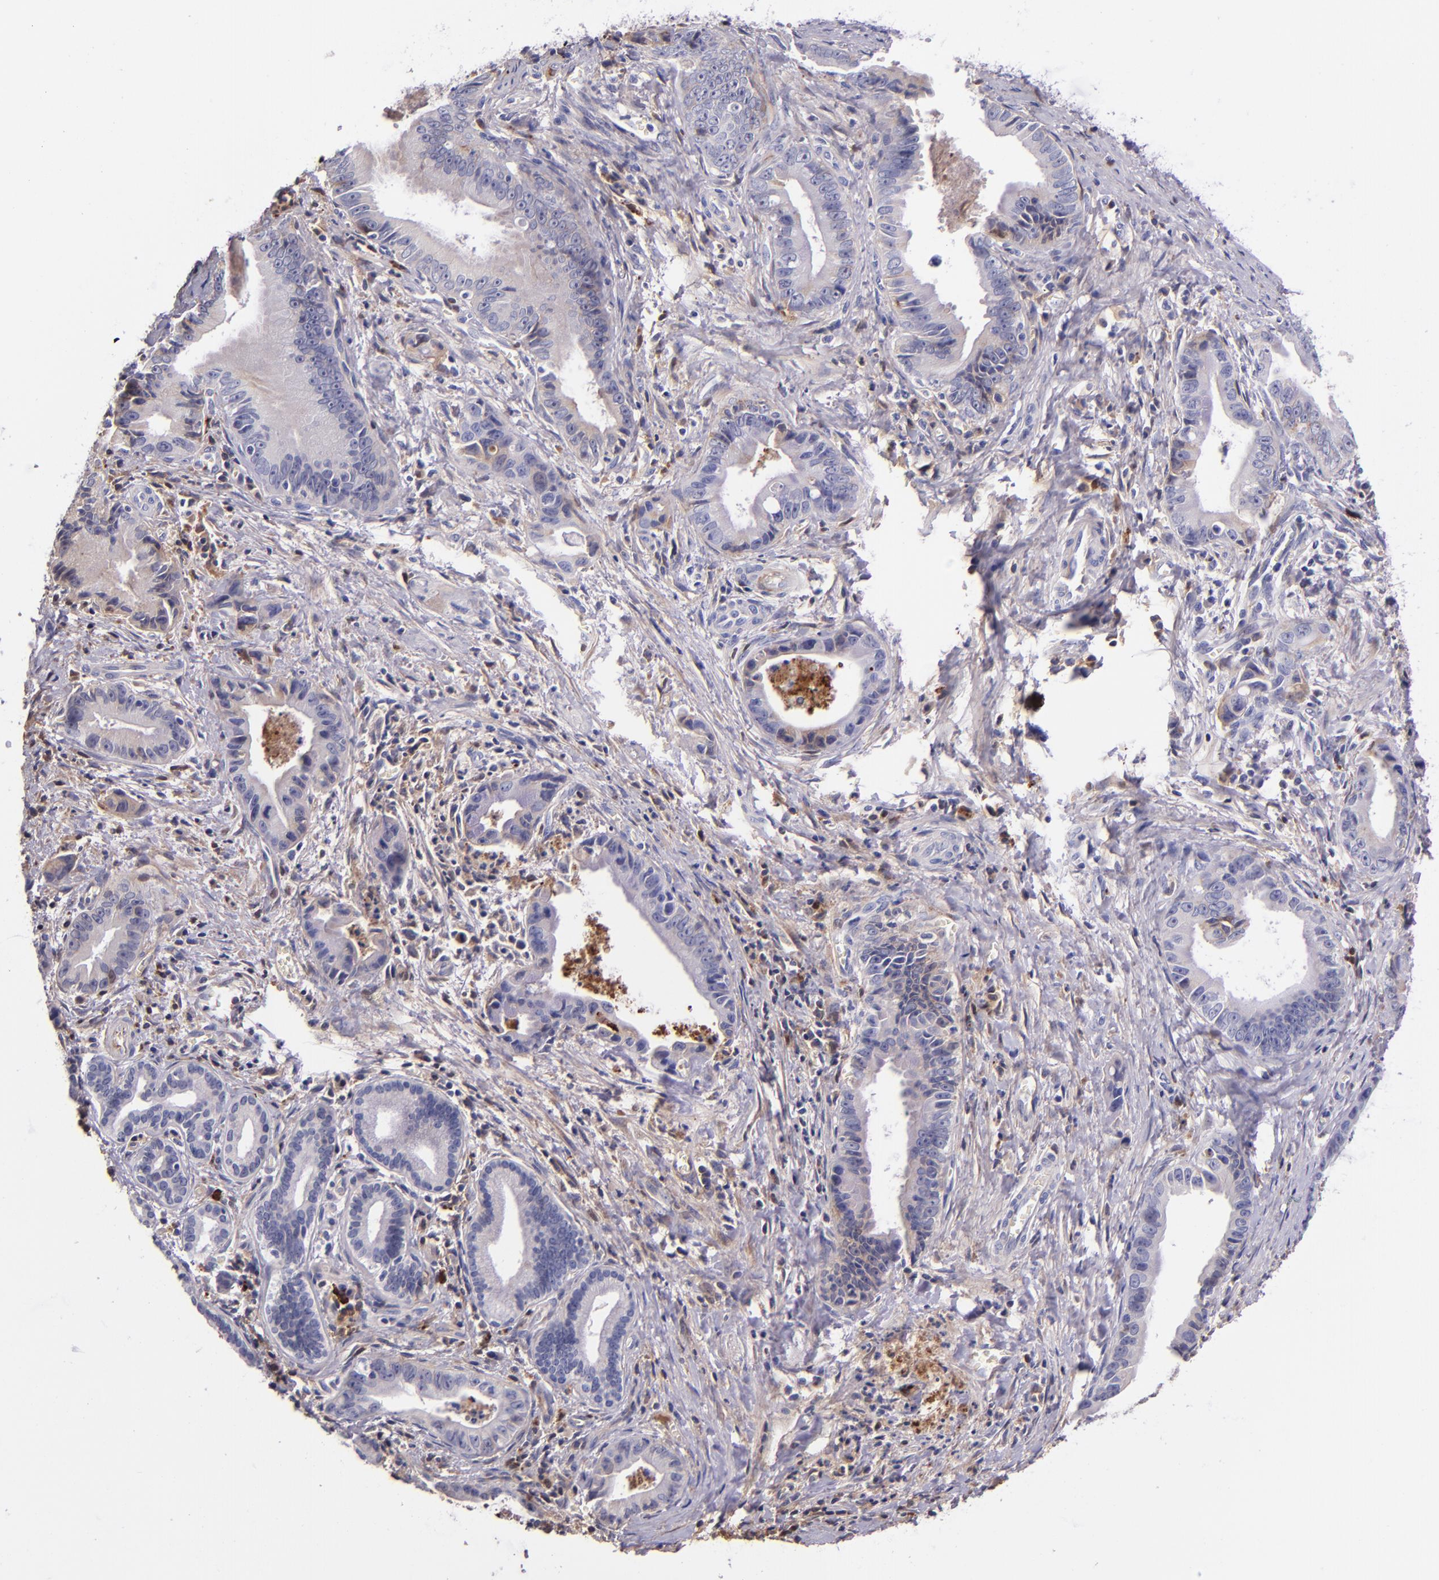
{"staining": {"intensity": "negative", "quantity": "none", "location": "none"}, "tissue": "liver cancer", "cell_type": "Tumor cells", "image_type": "cancer", "snomed": [{"axis": "morphology", "description": "Cholangiocarcinoma"}, {"axis": "topography", "description": "Liver"}], "caption": "DAB (3,3'-diaminobenzidine) immunohistochemical staining of cholangiocarcinoma (liver) displays no significant expression in tumor cells.", "gene": "KNG1", "patient": {"sex": "female", "age": 55}}